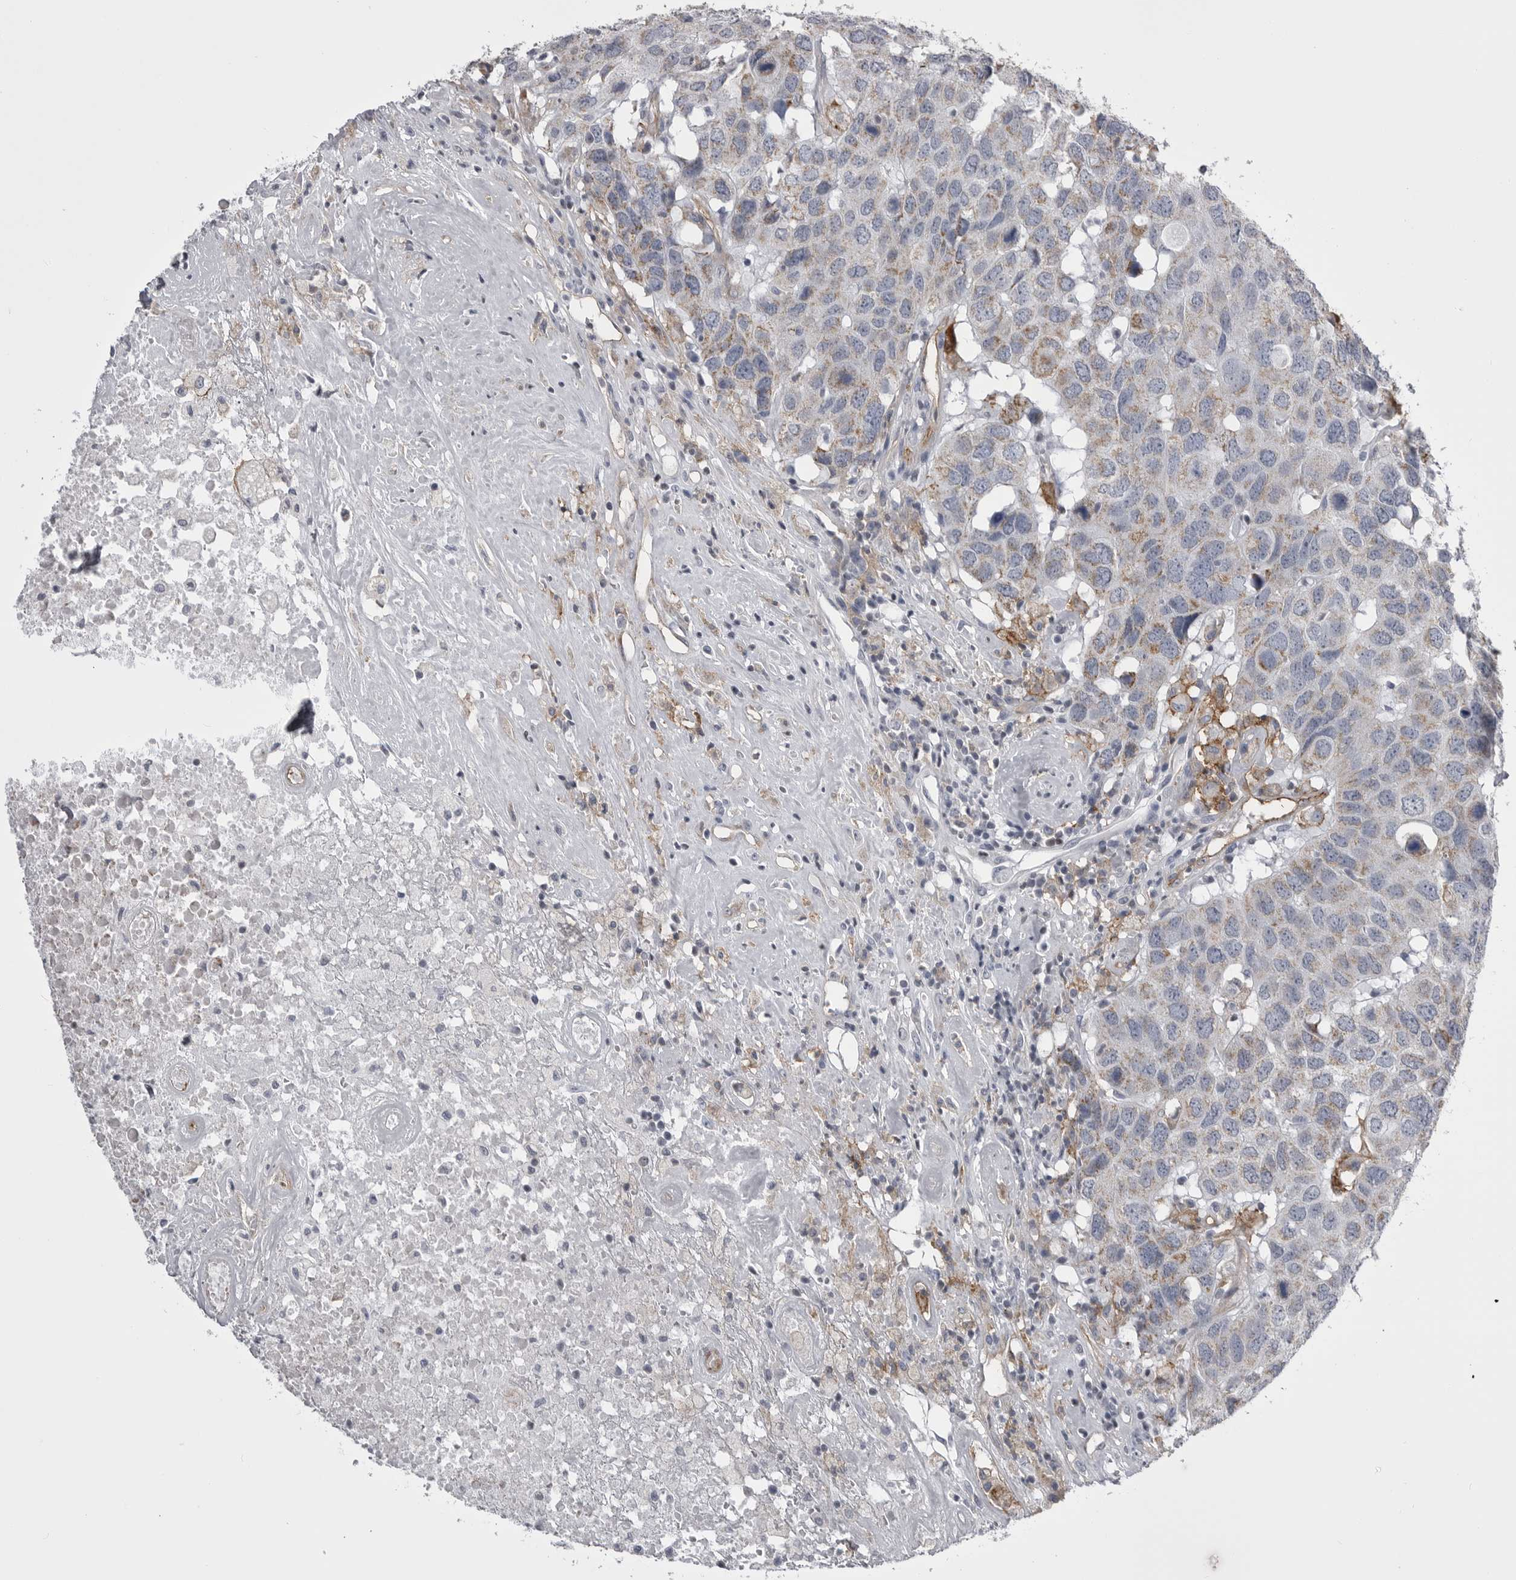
{"staining": {"intensity": "moderate", "quantity": ">75%", "location": "cytoplasmic/membranous"}, "tissue": "head and neck cancer", "cell_type": "Tumor cells", "image_type": "cancer", "snomed": [{"axis": "morphology", "description": "Squamous cell carcinoma, NOS"}, {"axis": "topography", "description": "Head-Neck"}], "caption": "Approximately >75% of tumor cells in squamous cell carcinoma (head and neck) demonstrate moderate cytoplasmic/membranous protein staining as visualized by brown immunohistochemical staining.", "gene": "OPLAH", "patient": {"sex": "male", "age": 66}}